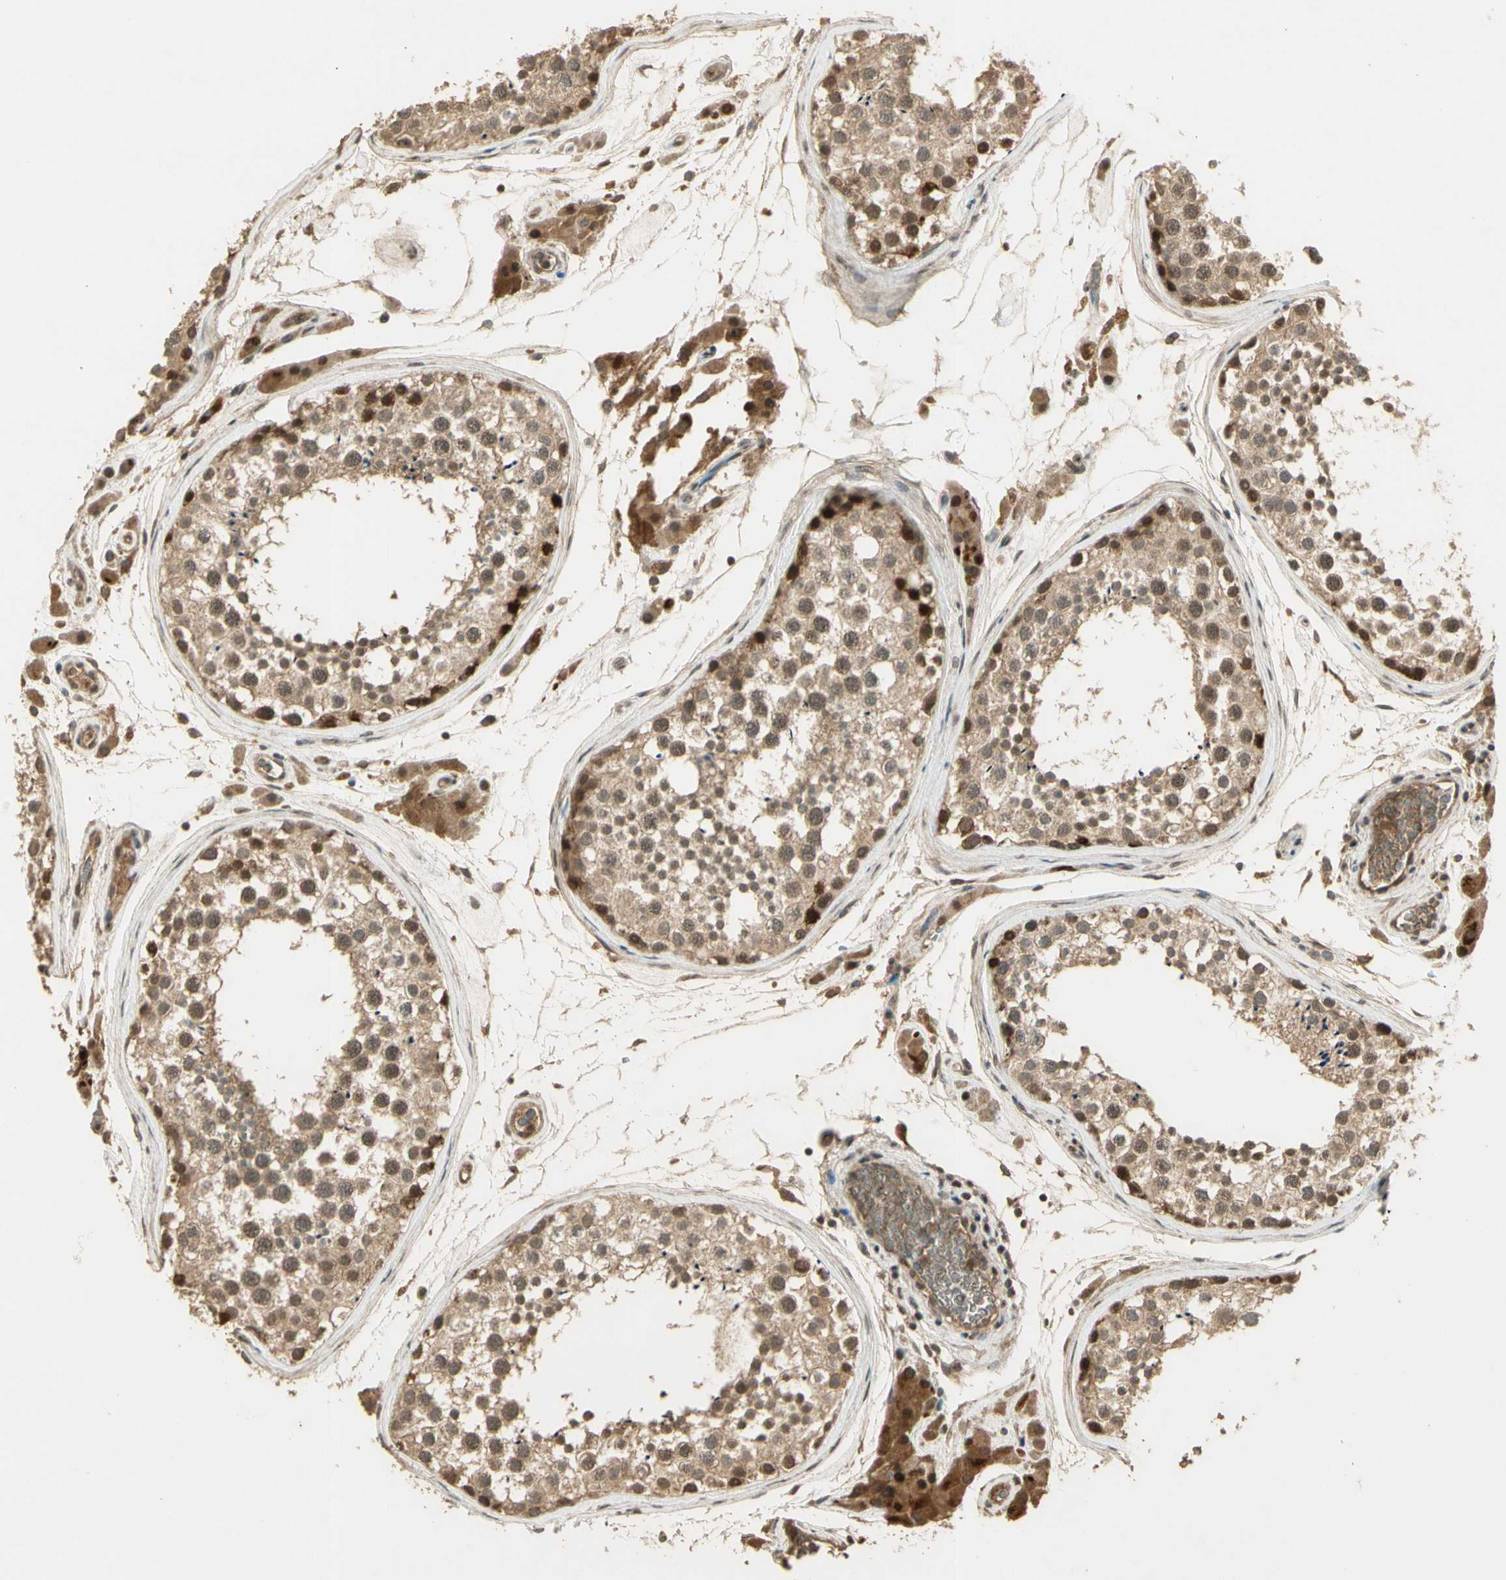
{"staining": {"intensity": "moderate", "quantity": ">75%", "location": "cytoplasmic/membranous,nuclear"}, "tissue": "testis", "cell_type": "Cells in seminiferous ducts", "image_type": "normal", "snomed": [{"axis": "morphology", "description": "Normal tissue, NOS"}, {"axis": "topography", "description": "Testis"}], "caption": "The histopathology image displays a brown stain indicating the presence of a protein in the cytoplasmic/membranous,nuclear of cells in seminiferous ducts in testis. (IHC, brightfield microscopy, high magnification).", "gene": "GMEB2", "patient": {"sex": "male", "age": 46}}